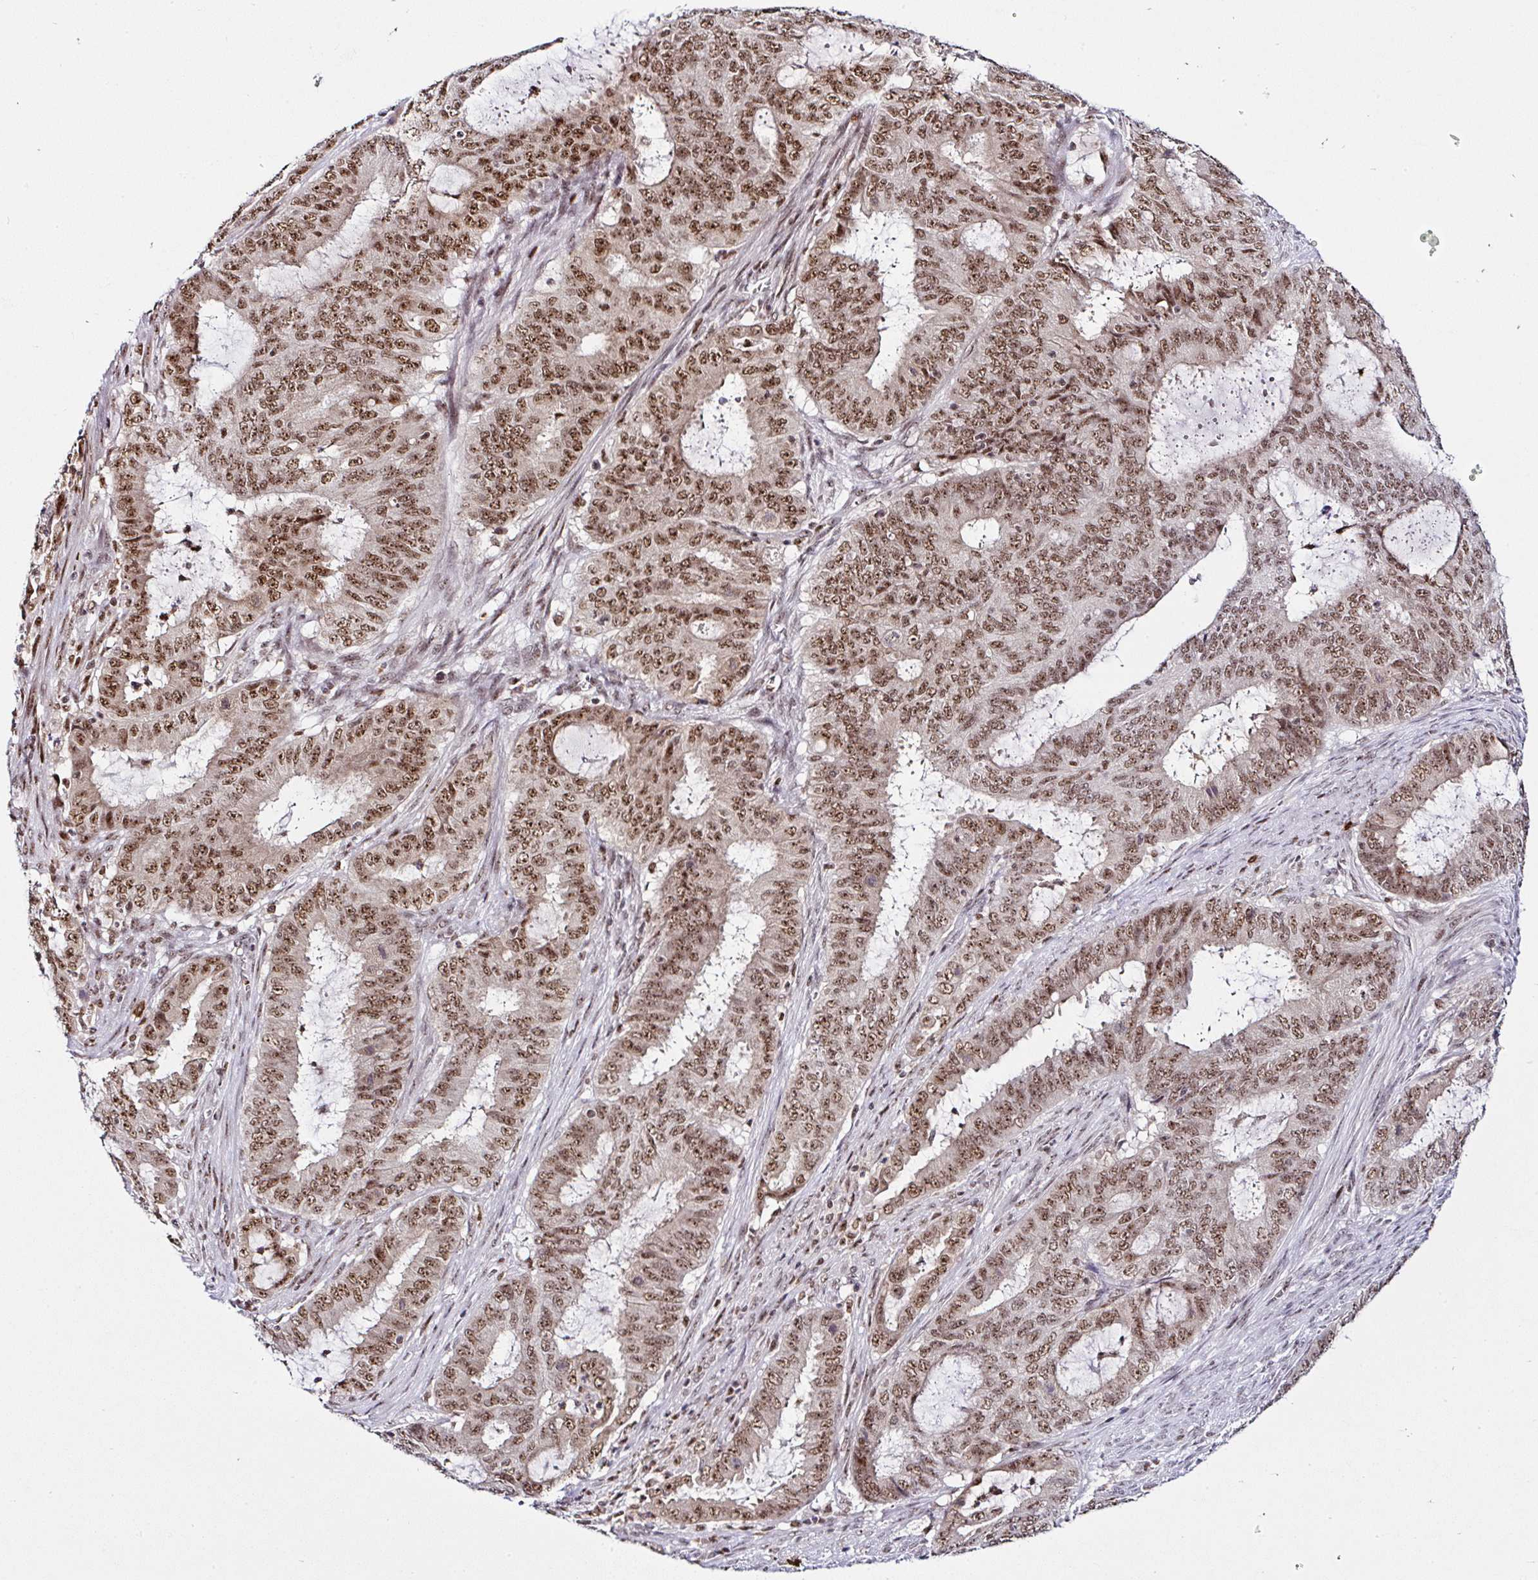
{"staining": {"intensity": "moderate", "quantity": ">75%", "location": "nuclear"}, "tissue": "endometrial cancer", "cell_type": "Tumor cells", "image_type": "cancer", "snomed": [{"axis": "morphology", "description": "Adenocarcinoma, NOS"}, {"axis": "topography", "description": "Endometrium"}], "caption": "The photomicrograph shows immunohistochemical staining of endometrial cancer. There is moderate nuclear positivity is seen in about >75% of tumor cells.", "gene": "PTPN2", "patient": {"sex": "female", "age": 51}}